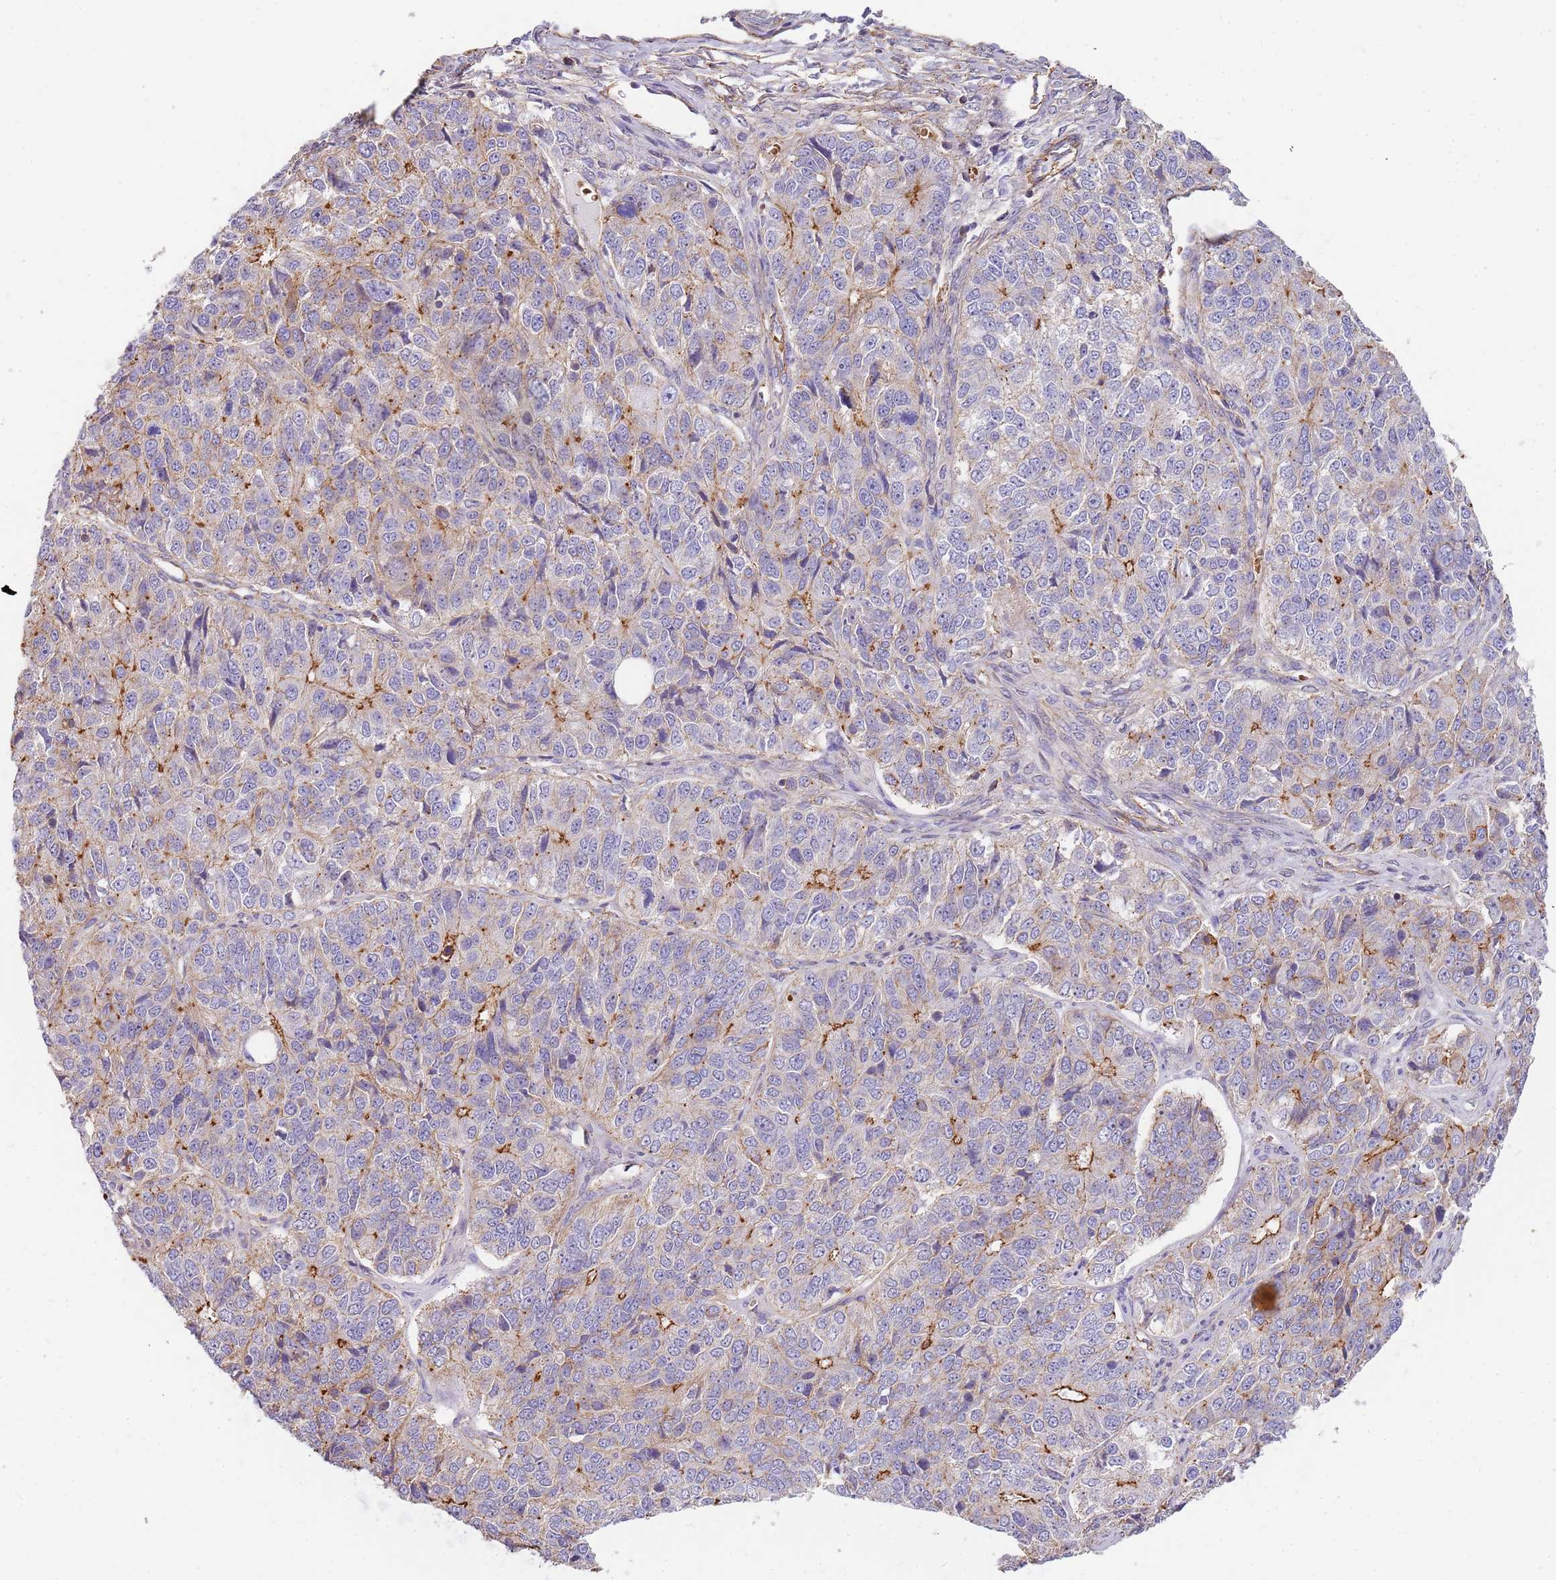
{"staining": {"intensity": "moderate", "quantity": "<25%", "location": "cytoplasmic/membranous"}, "tissue": "ovarian cancer", "cell_type": "Tumor cells", "image_type": "cancer", "snomed": [{"axis": "morphology", "description": "Carcinoma, endometroid"}, {"axis": "topography", "description": "Ovary"}], "caption": "This is a micrograph of IHC staining of ovarian endometroid carcinoma, which shows moderate positivity in the cytoplasmic/membranous of tumor cells.", "gene": "GFRAL", "patient": {"sex": "female", "age": 51}}